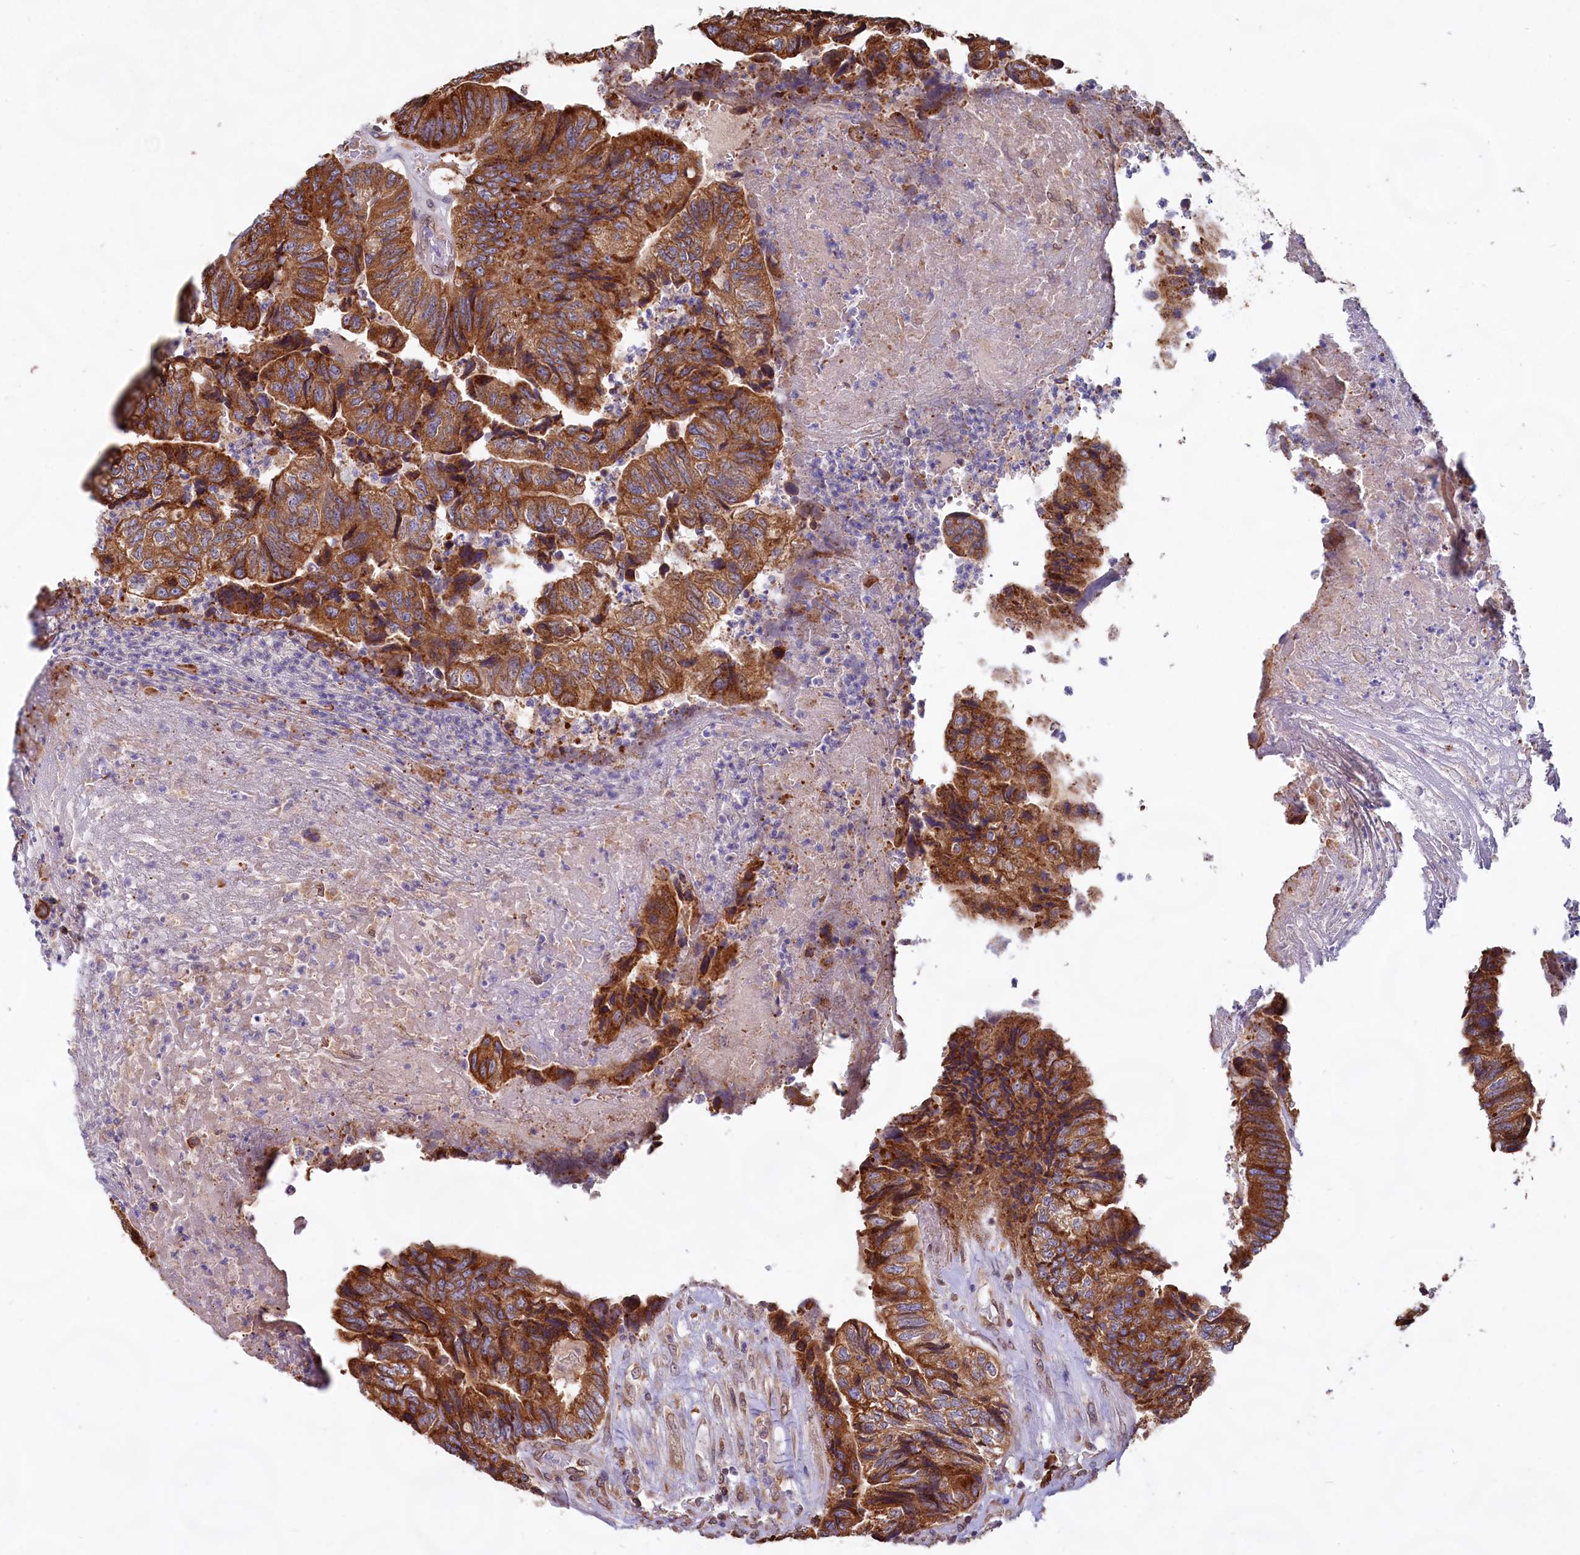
{"staining": {"intensity": "strong", "quantity": ">75%", "location": "cytoplasmic/membranous"}, "tissue": "colorectal cancer", "cell_type": "Tumor cells", "image_type": "cancer", "snomed": [{"axis": "morphology", "description": "Adenocarcinoma, NOS"}, {"axis": "topography", "description": "Colon"}], "caption": "Immunohistochemical staining of colorectal cancer (adenocarcinoma) displays strong cytoplasmic/membranous protein staining in about >75% of tumor cells.", "gene": "TBC1D19", "patient": {"sex": "female", "age": 67}}